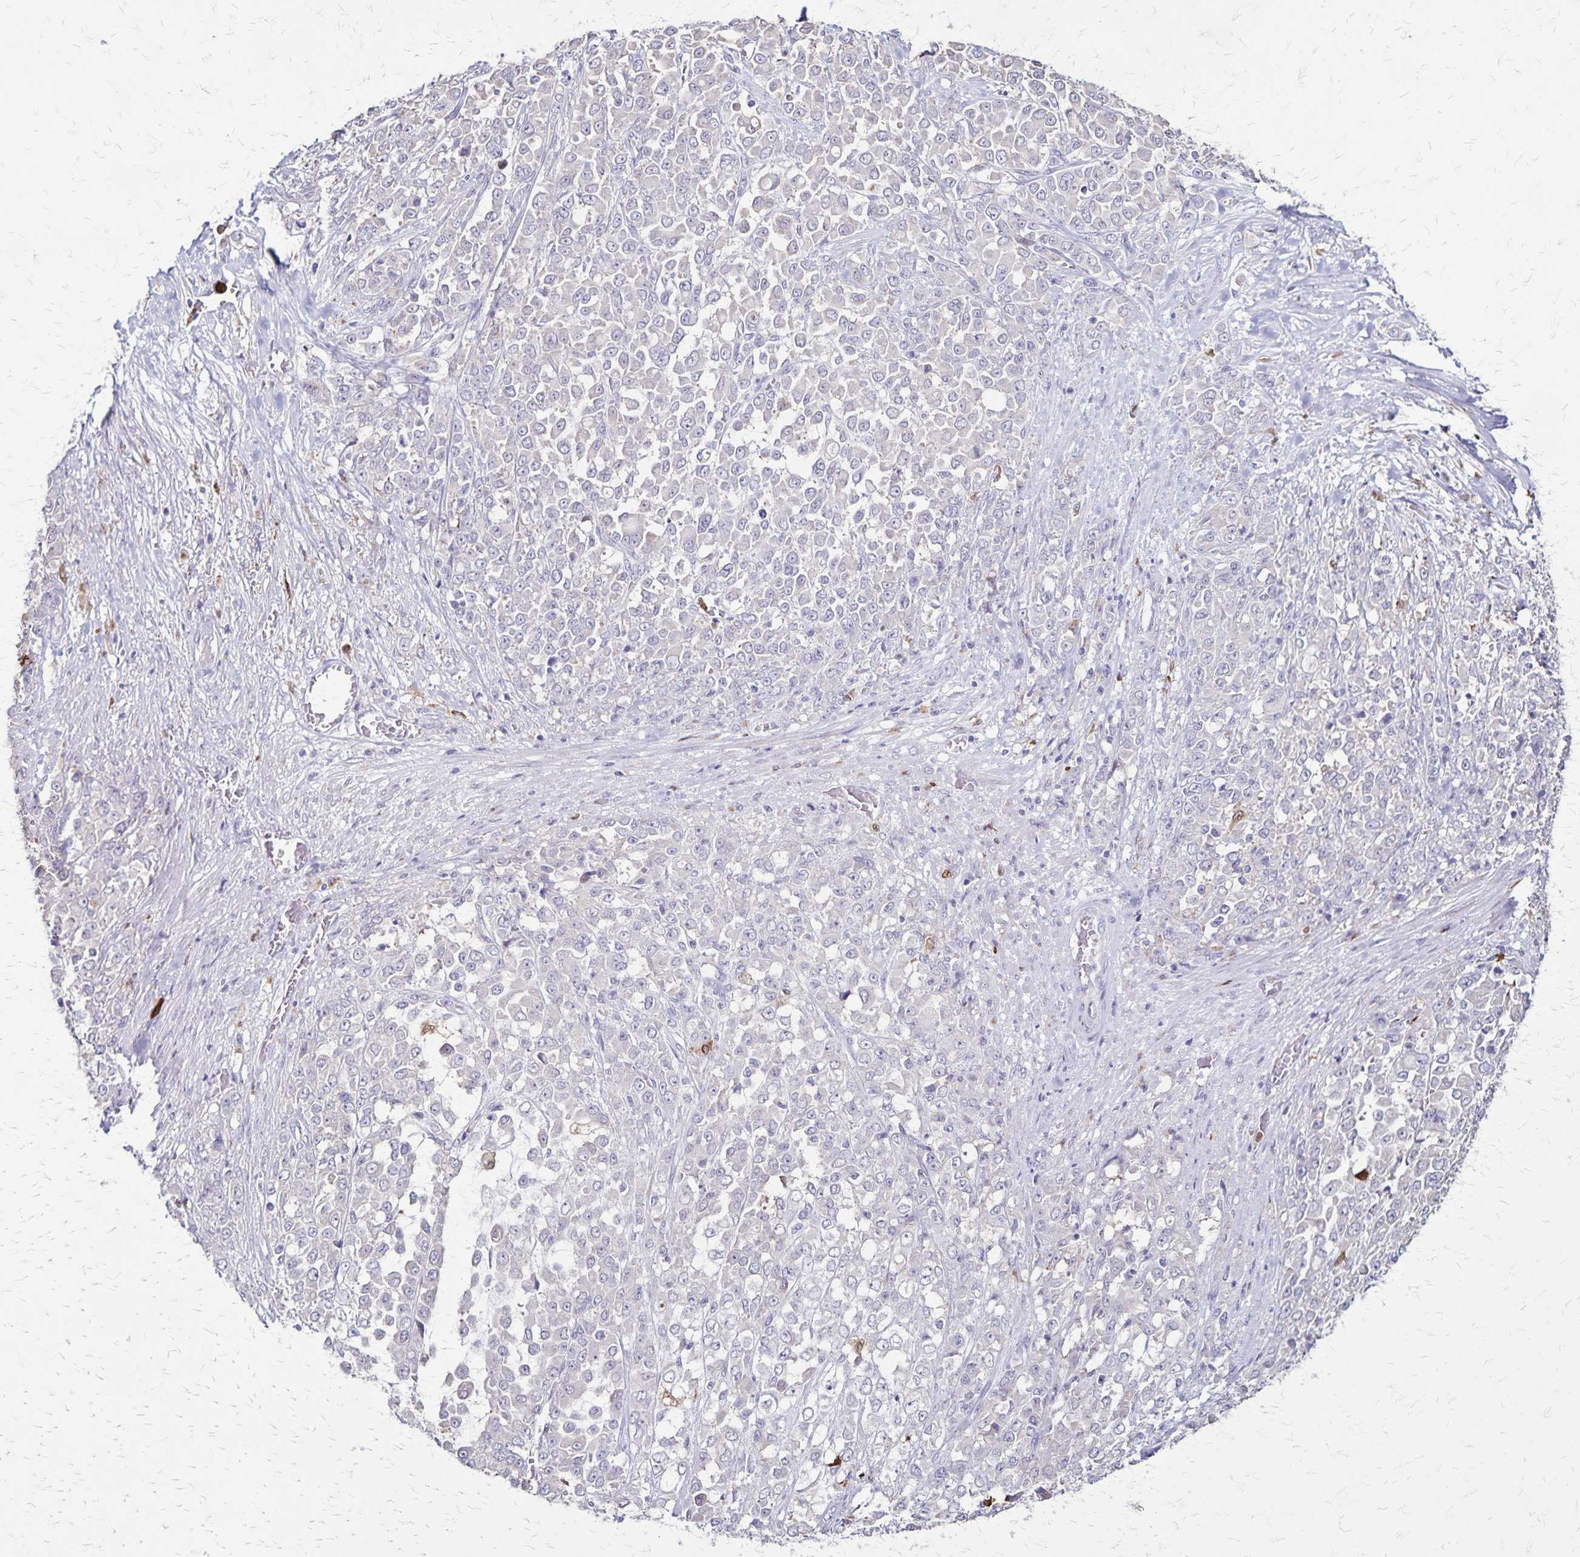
{"staining": {"intensity": "negative", "quantity": "none", "location": "none"}, "tissue": "stomach cancer", "cell_type": "Tumor cells", "image_type": "cancer", "snomed": [{"axis": "morphology", "description": "Adenocarcinoma, NOS"}, {"axis": "topography", "description": "Stomach"}], "caption": "Immunohistochemistry image of neoplastic tissue: human adenocarcinoma (stomach) stained with DAB (3,3'-diaminobenzidine) shows no significant protein staining in tumor cells.", "gene": "ULBP3", "patient": {"sex": "female", "age": 76}}